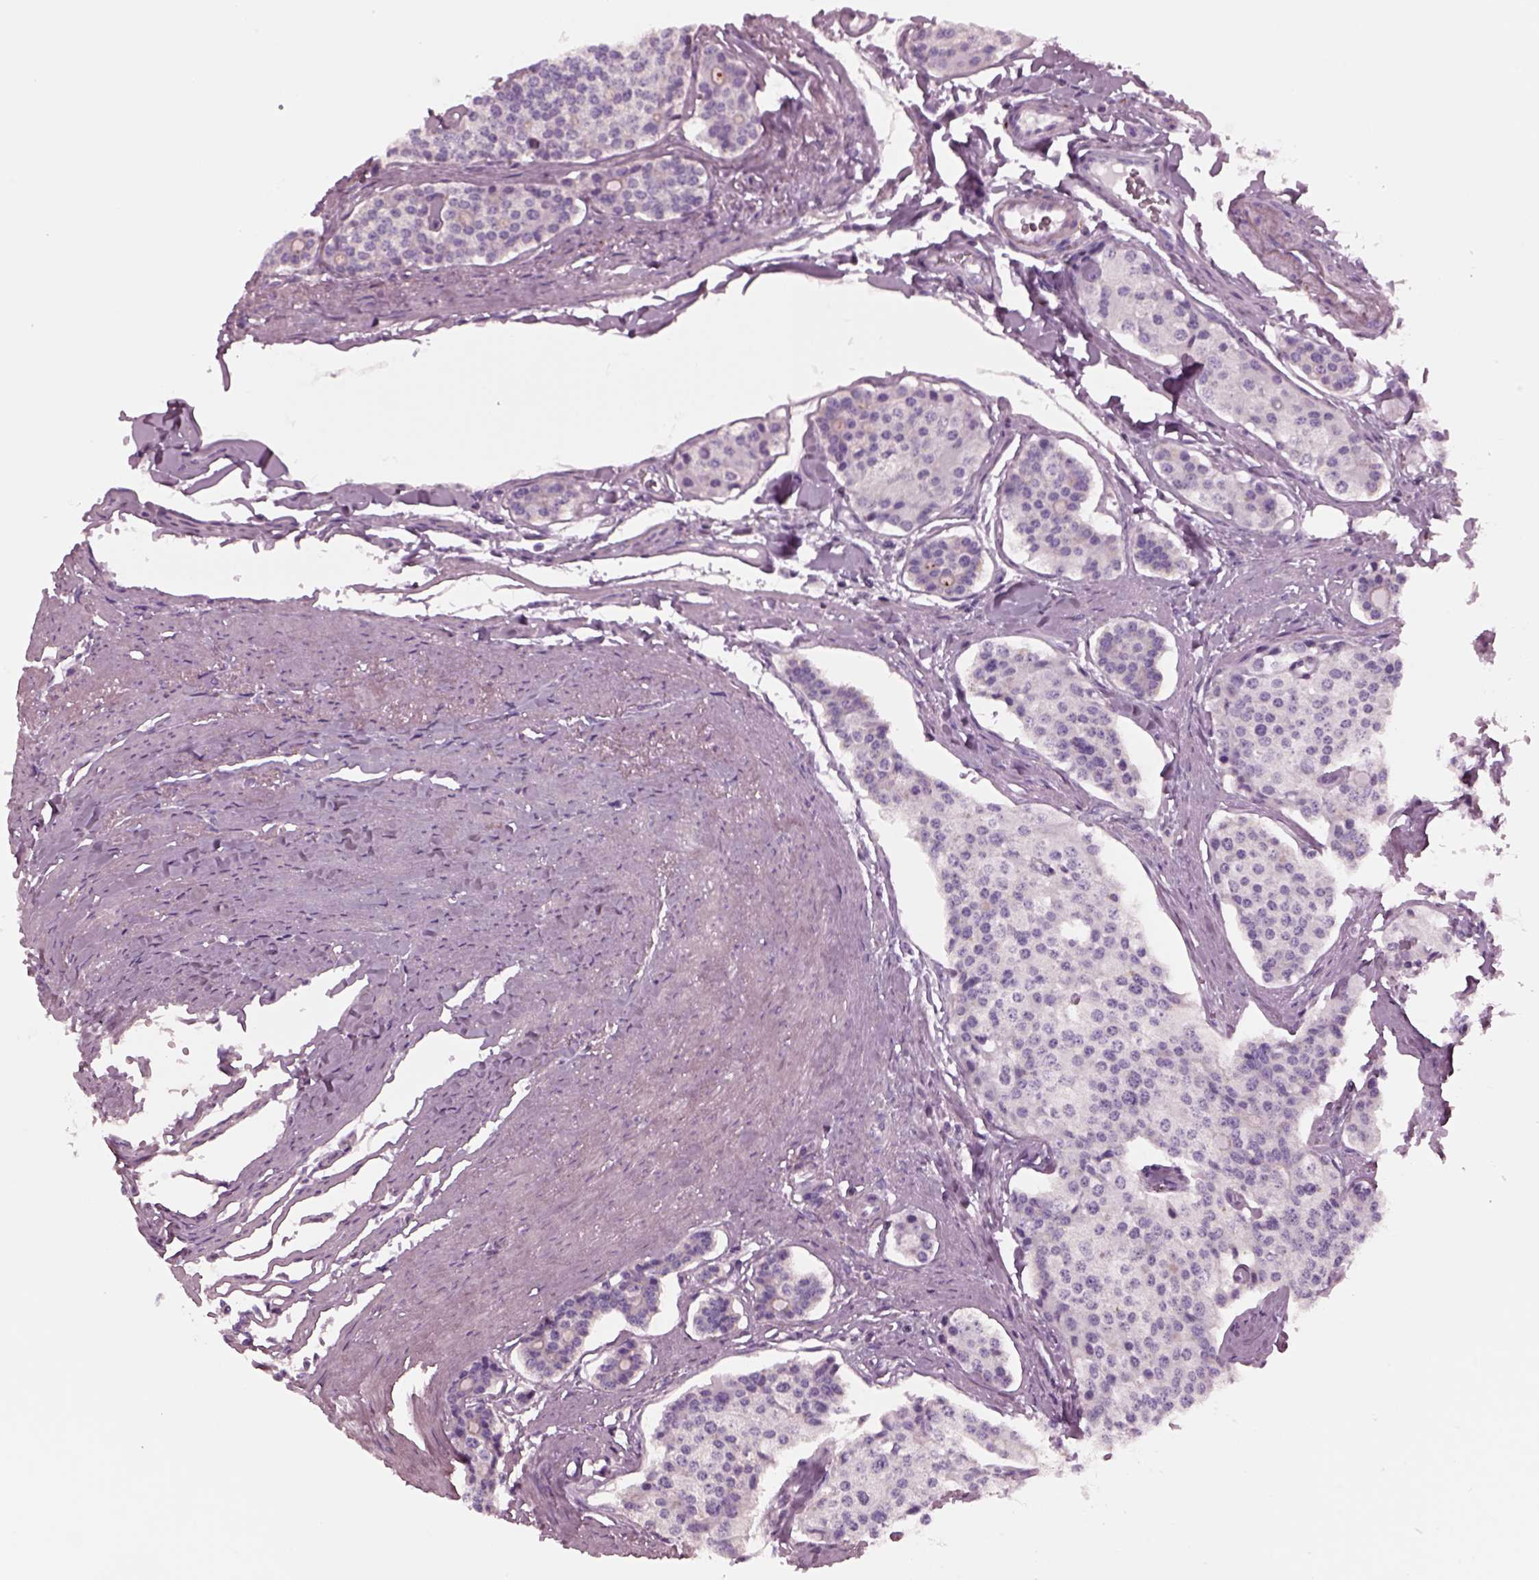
{"staining": {"intensity": "negative", "quantity": "none", "location": "none"}, "tissue": "carcinoid", "cell_type": "Tumor cells", "image_type": "cancer", "snomed": [{"axis": "morphology", "description": "Carcinoid, malignant, NOS"}, {"axis": "topography", "description": "Small intestine"}], "caption": "The immunohistochemistry photomicrograph has no significant staining in tumor cells of carcinoid tissue.", "gene": "GDF11", "patient": {"sex": "female", "age": 65}}